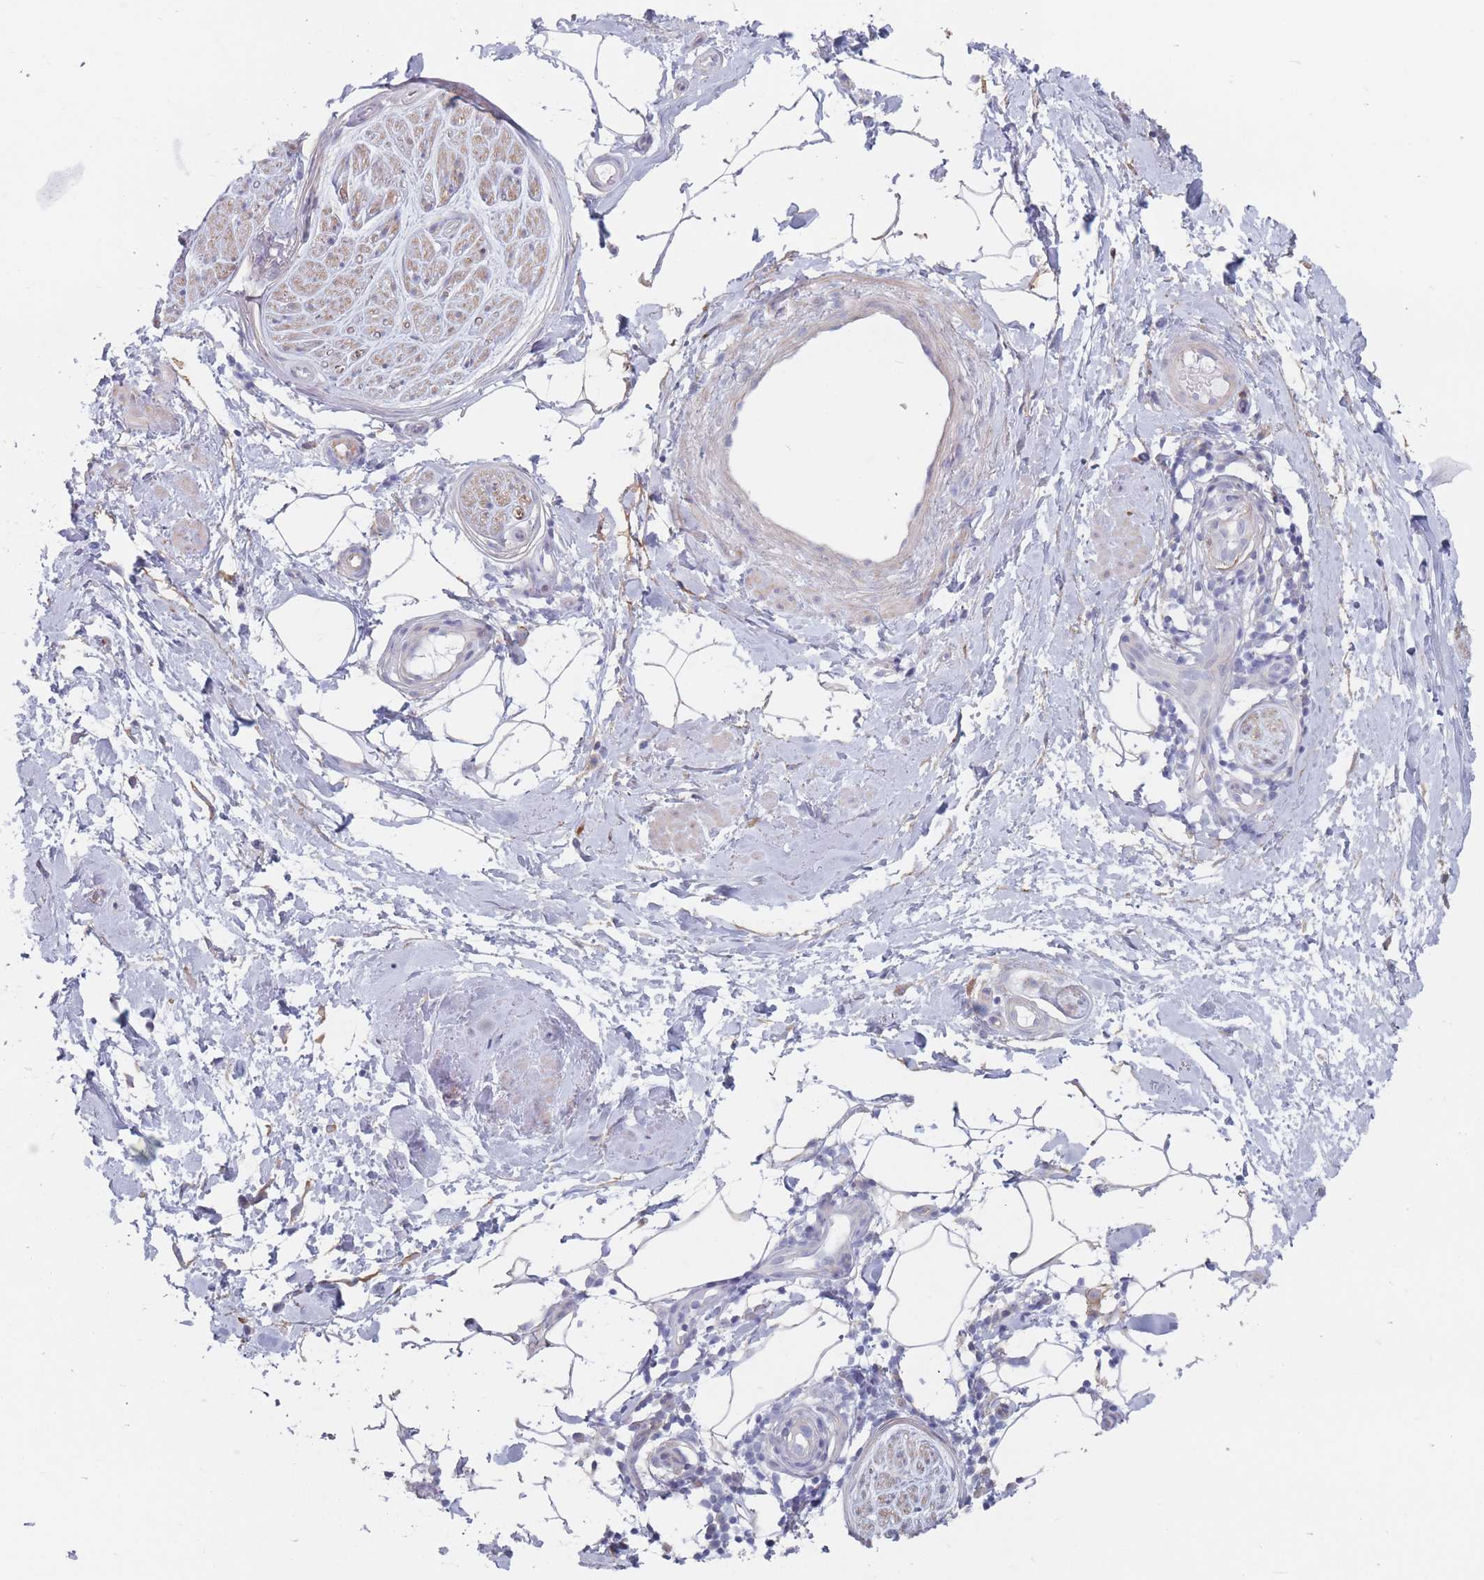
{"staining": {"intensity": "negative", "quantity": "none", "location": "none"}, "tissue": "adipose tissue", "cell_type": "Adipocytes", "image_type": "normal", "snomed": [{"axis": "morphology", "description": "Normal tissue, NOS"}, {"axis": "topography", "description": "Soft tissue"}, {"axis": "topography", "description": "Adipose tissue"}, {"axis": "topography", "description": "Vascular tissue"}, {"axis": "topography", "description": "Peripheral nerve tissue"}], "caption": "DAB (3,3'-diaminobenzidine) immunohistochemical staining of normal human adipose tissue reveals no significant staining in adipocytes.", "gene": "PLPP1", "patient": {"sex": "male", "age": 74}}